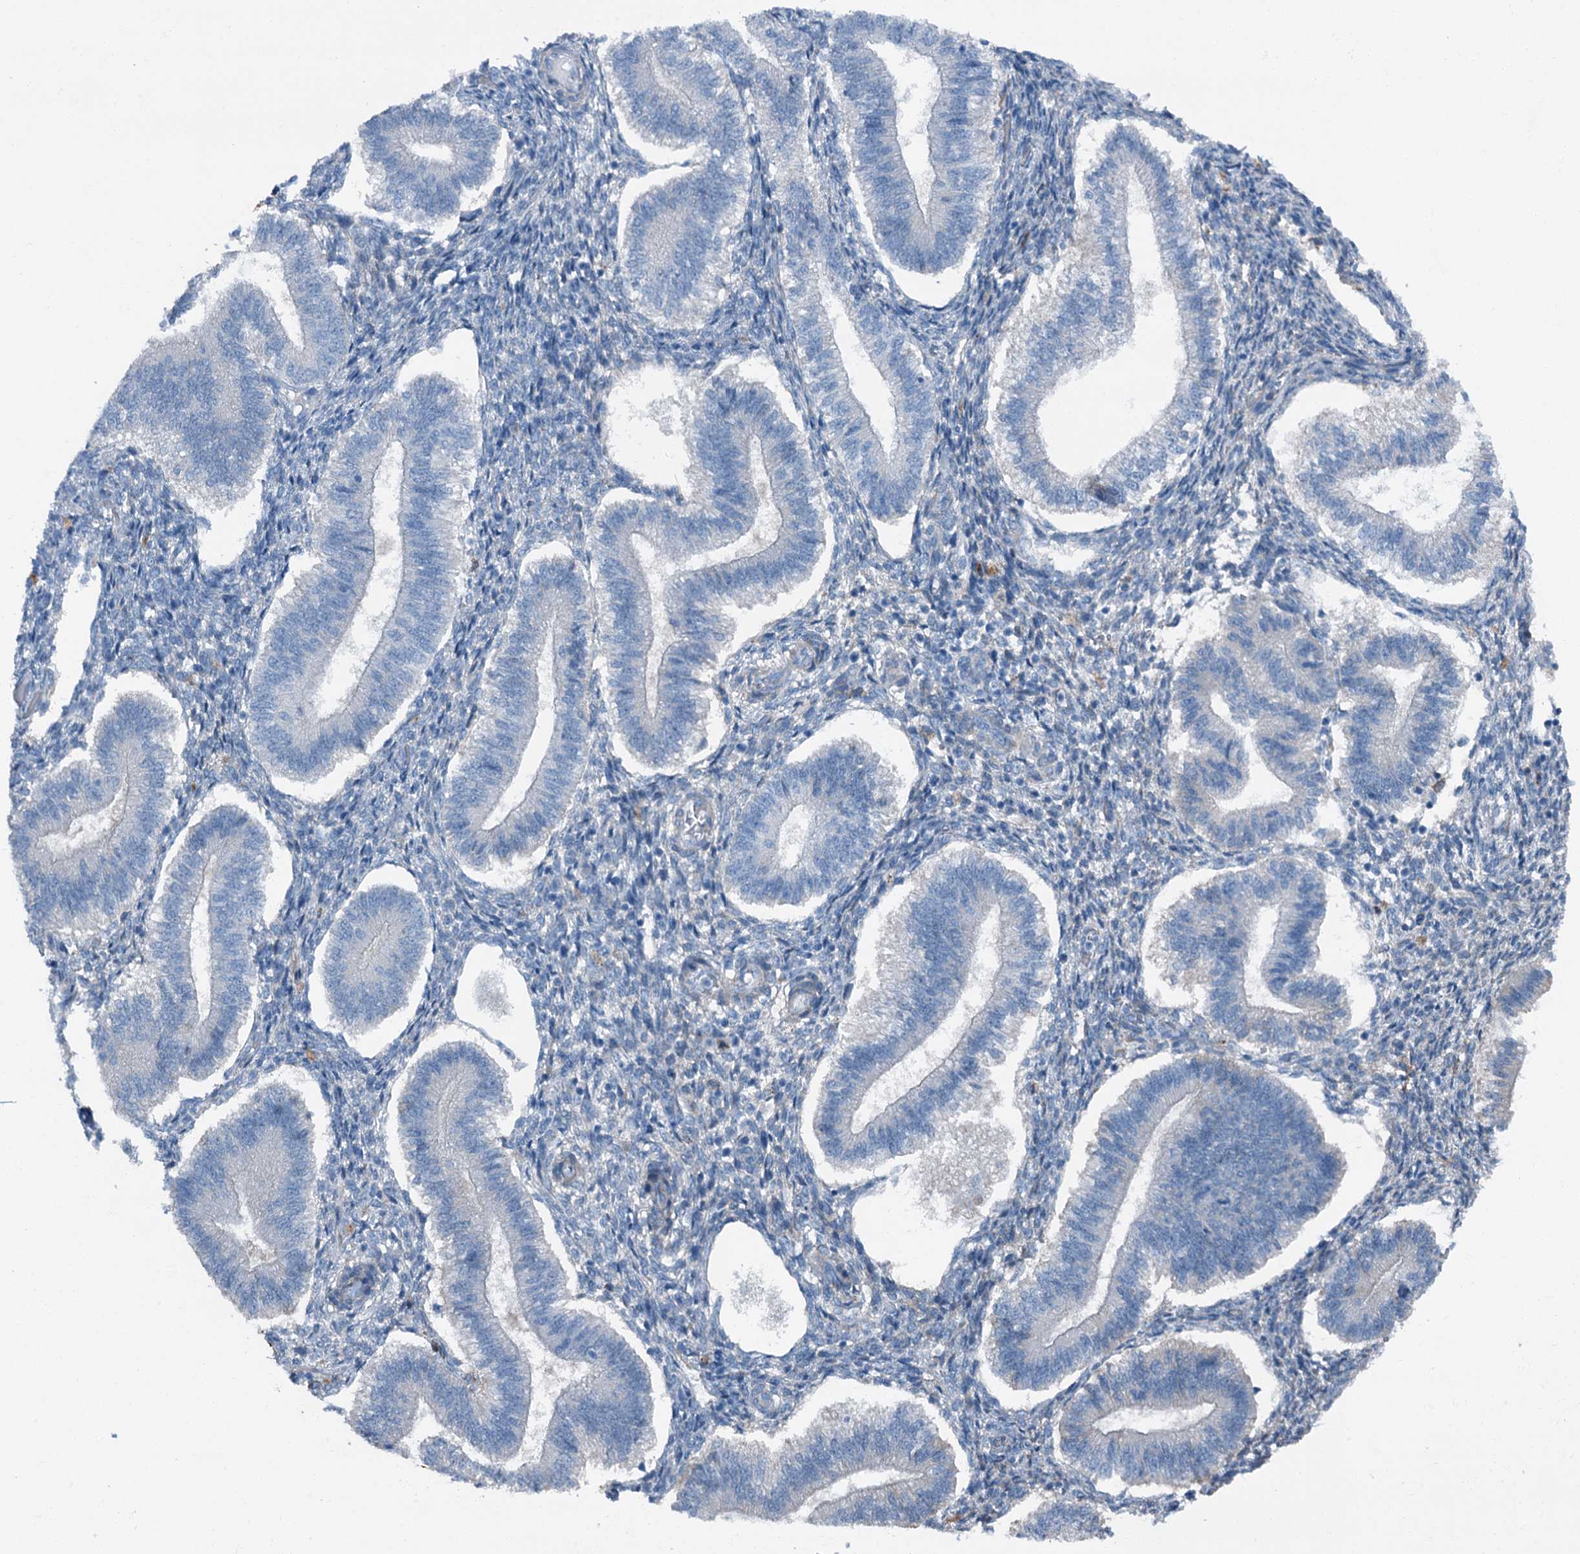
{"staining": {"intensity": "negative", "quantity": "none", "location": "none"}, "tissue": "endometrium", "cell_type": "Cells in endometrial stroma", "image_type": "normal", "snomed": [{"axis": "morphology", "description": "Normal tissue, NOS"}, {"axis": "topography", "description": "Endometrium"}], "caption": "This is an IHC micrograph of unremarkable endometrium. There is no staining in cells in endometrial stroma.", "gene": "AXL", "patient": {"sex": "female", "age": 25}}